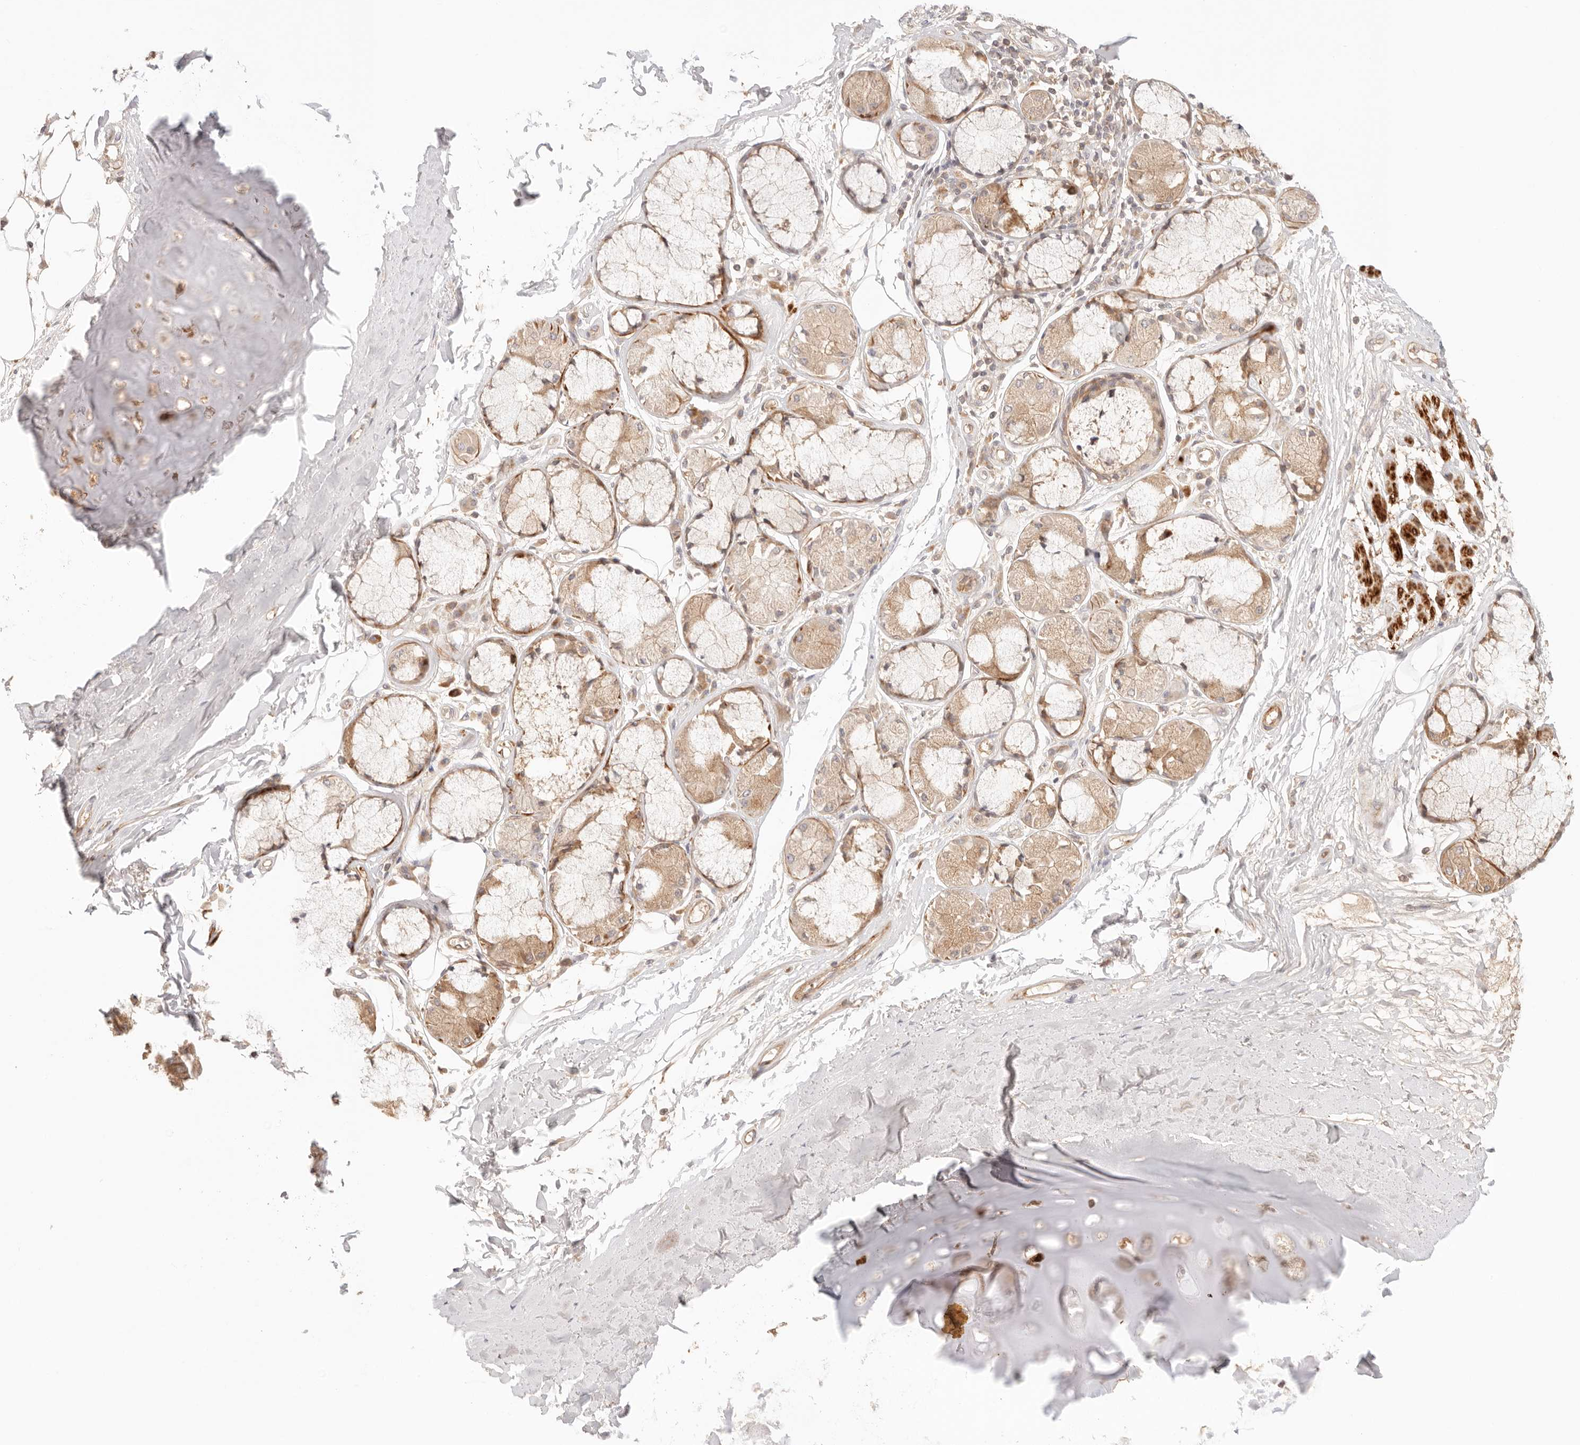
{"staining": {"intensity": "moderate", "quantity": ">75%", "location": "cytoplasmic/membranous"}, "tissue": "adipose tissue", "cell_type": "Adipocytes", "image_type": "normal", "snomed": [{"axis": "morphology", "description": "Normal tissue, NOS"}, {"axis": "topography", "description": "Bronchus"}], "caption": "Benign adipose tissue exhibits moderate cytoplasmic/membranous staining in approximately >75% of adipocytes.", "gene": "IL1R2", "patient": {"sex": "male", "age": 66}}